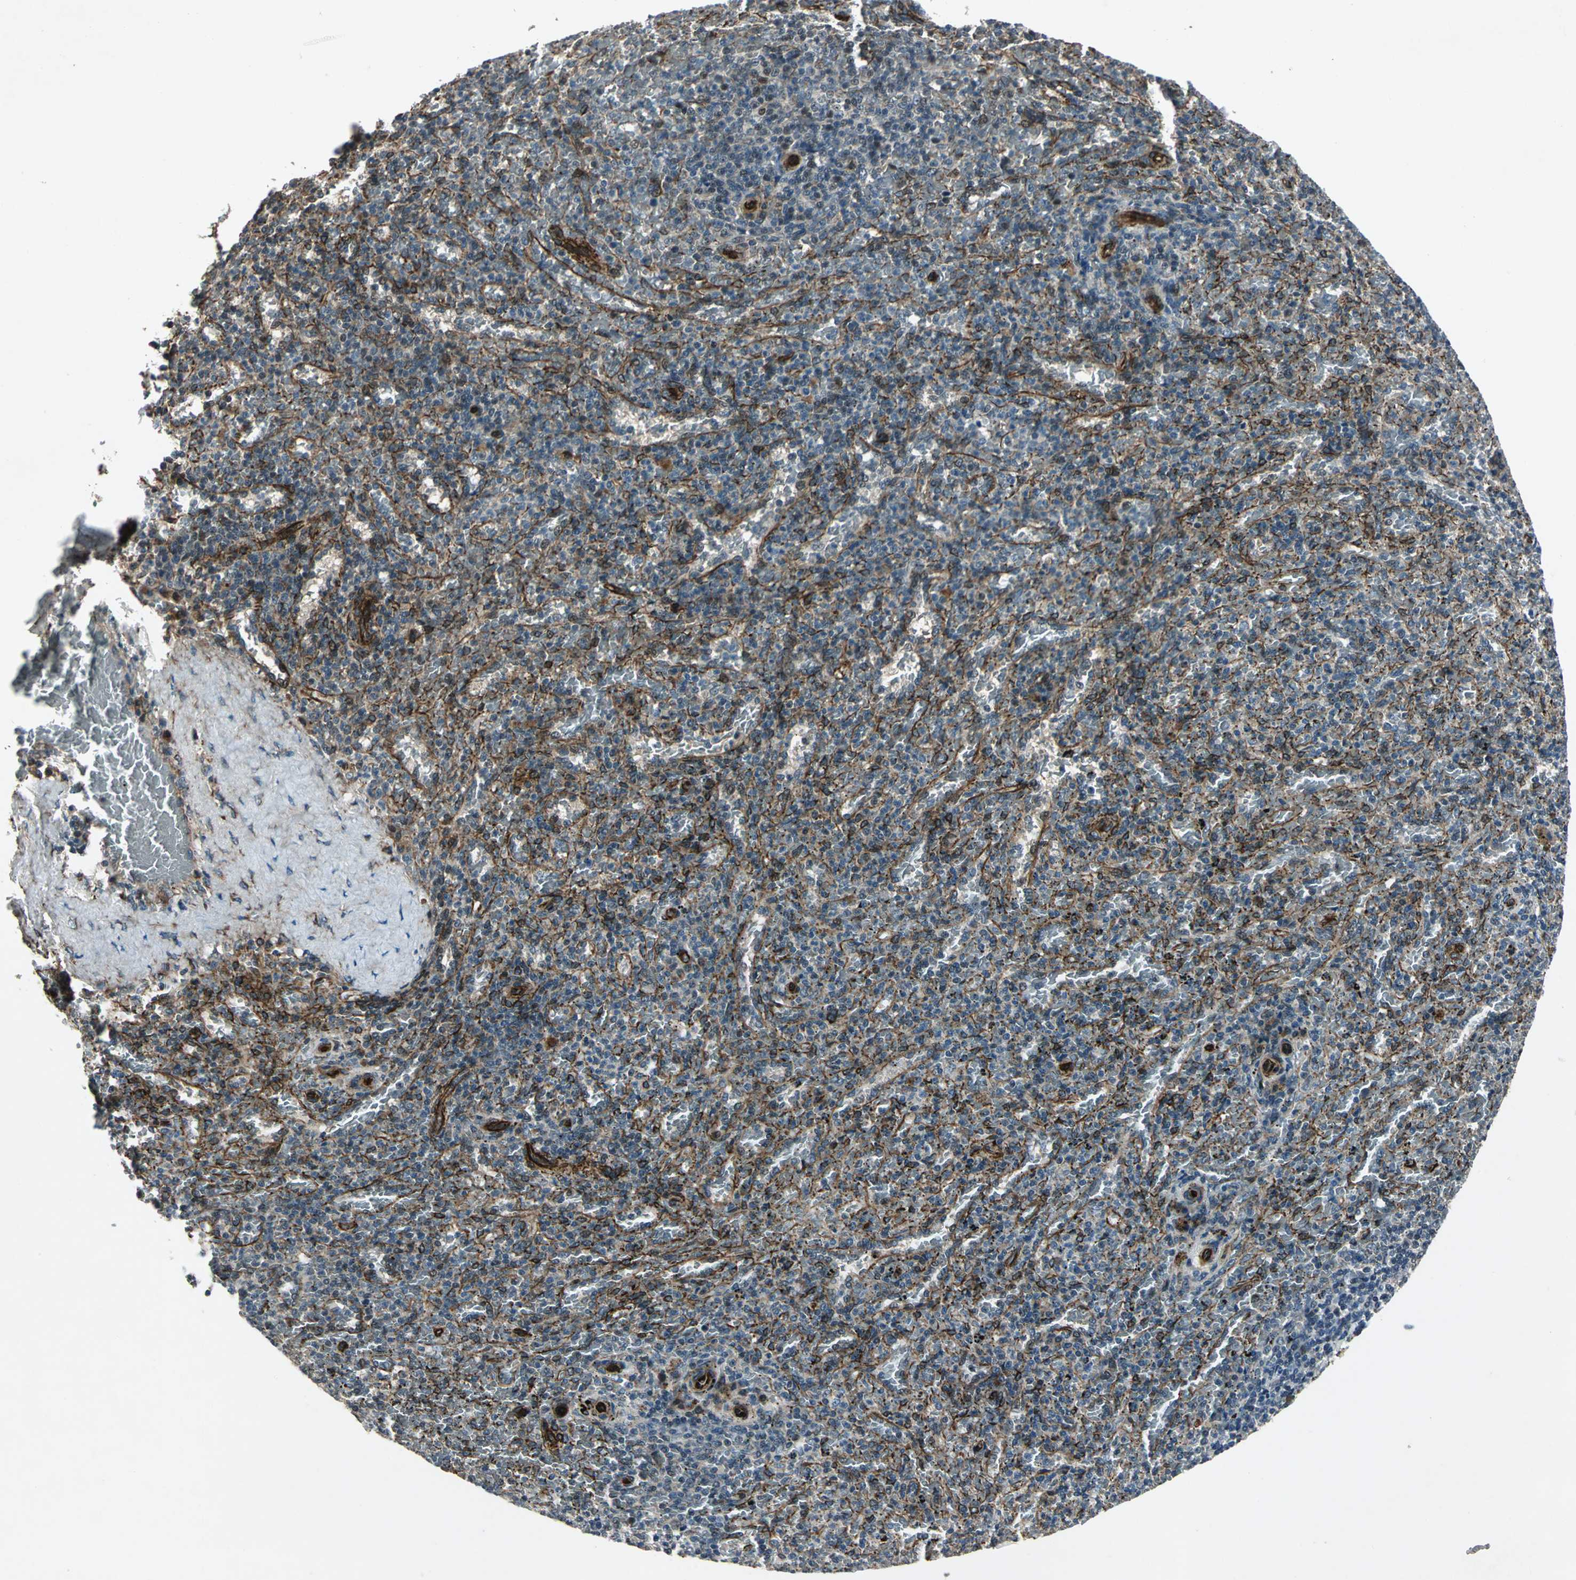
{"staining": {"intensity": "weak", "quantity": "25%-75%", "location": "cytoplasmic/membranous"}, "tissue": "spleen", "cell_type": "Cells in red pulp", "image_type": "normal", "snomed": [{"axis": "morphology", "description": "Normal tissue, NOS"}, {"axis": "topography", "description": "Spleen"}], "caption": "A high-resolution micrograph shows immunohistochemistry (IHC) staining of normal spleen, which demonstrates weak cytoplasmic/membranous expression in about 25%-75% of cells in red pulp. (DAB (3,3'-diaminobenzidine) = brown stain, brightfield microscopy at high magnification).", "gene": "EXD2", "patient": {"sex": "female", "age": 43}}